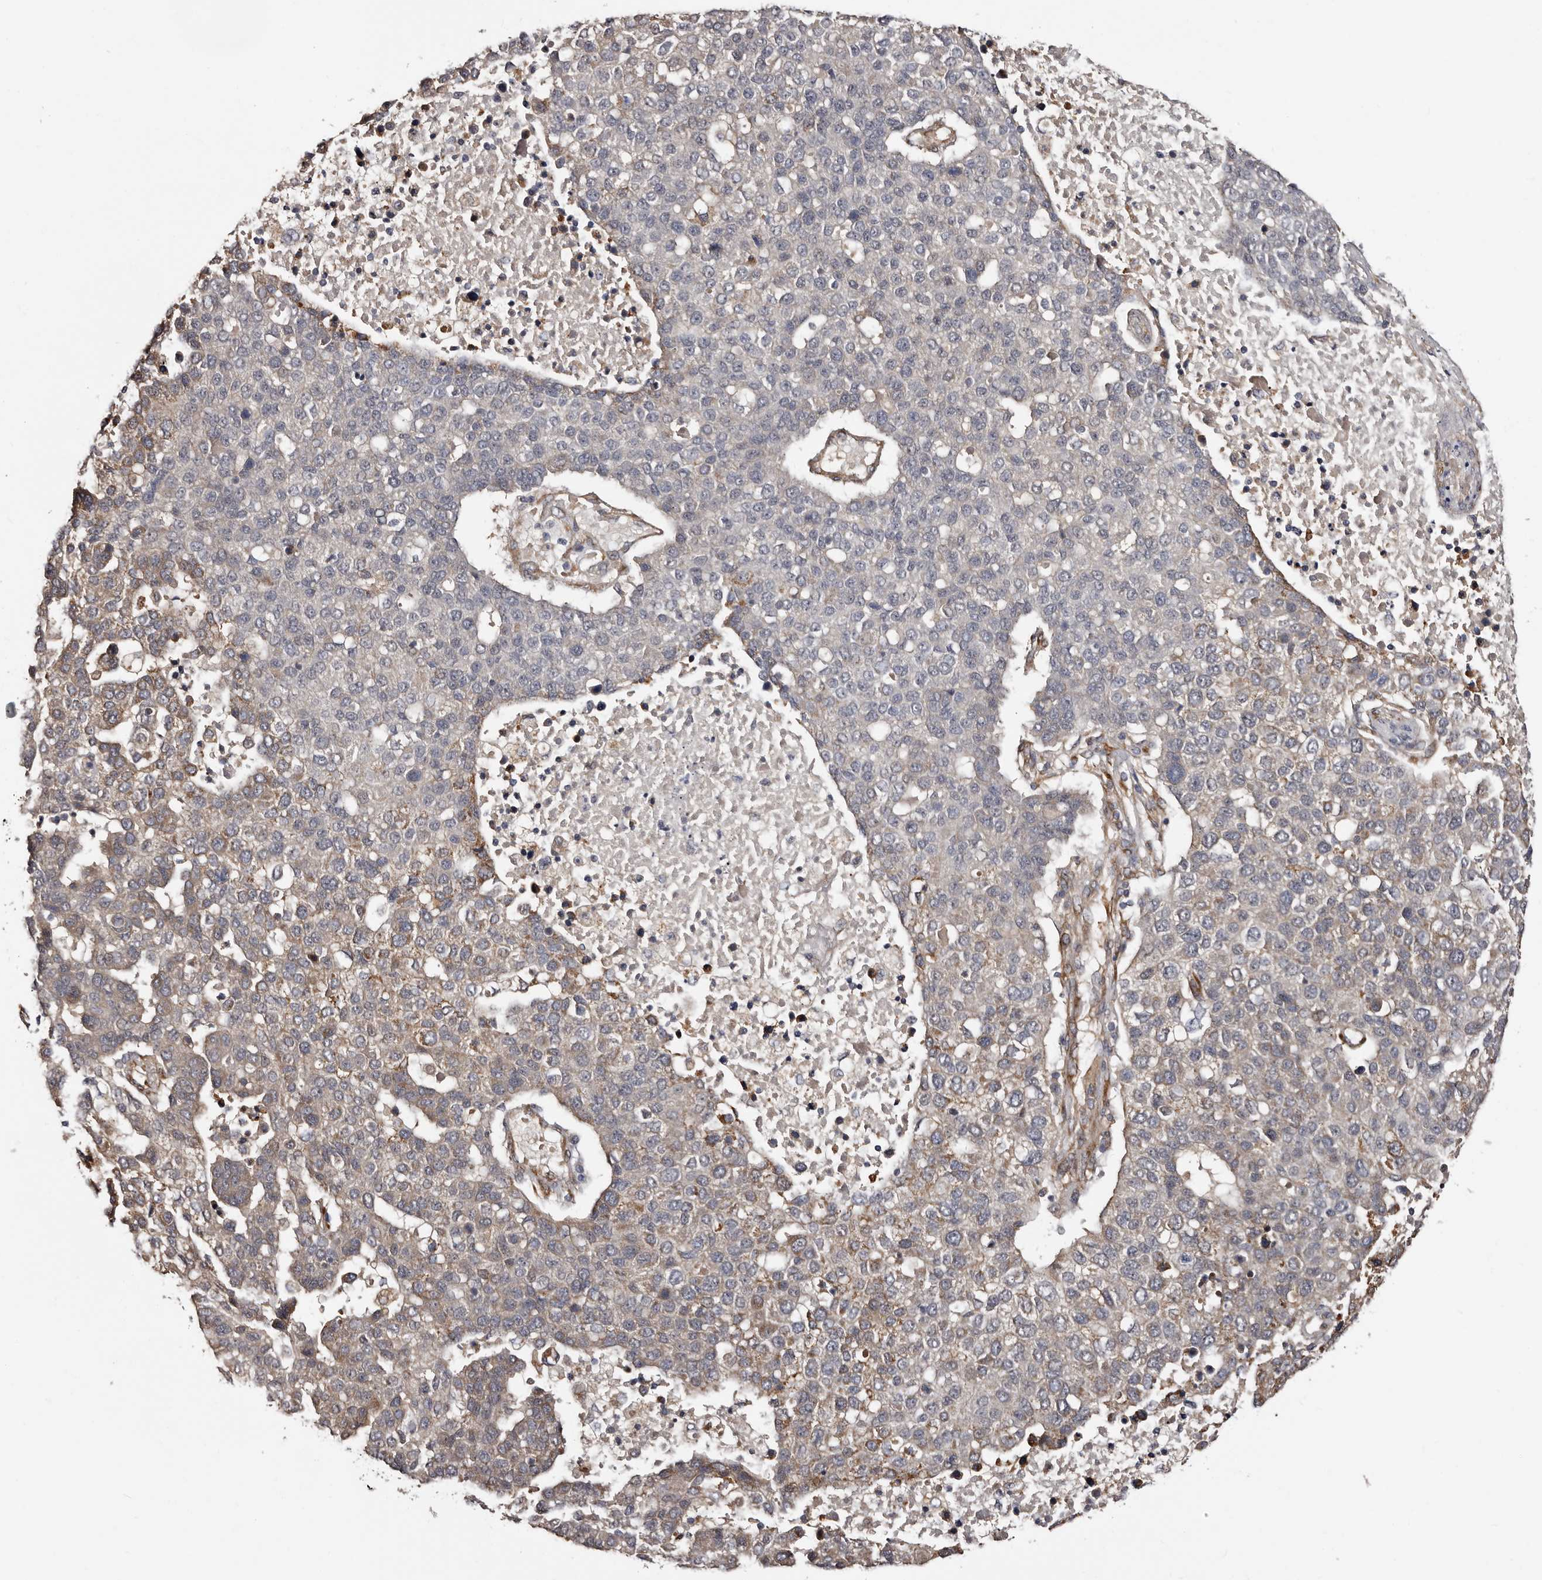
{"staining": {"intensity": "moderate", "quantity": "<25%", "location": "cytoplasmic/membranous"}, "tissue": "pancreatic cancer", "cell_type": "Tumor cells", "image_type": "cancer", "snomed": [{"axis": "morphology", "description": "Adenocarcinoma, NOS"}, {"axis": "topography", "description": "Pancreas"}], "caption": "Pancreatic adenocarcinoma tissue exhibits moderate cytoplasmic/membranous positivity in approximately <25% of tumor cells The protein of interest is shown in brown color, while the nuclei are stained blue.", "gene": "TBC1D22B", "patient": {"sex": "female", "age": 61}}